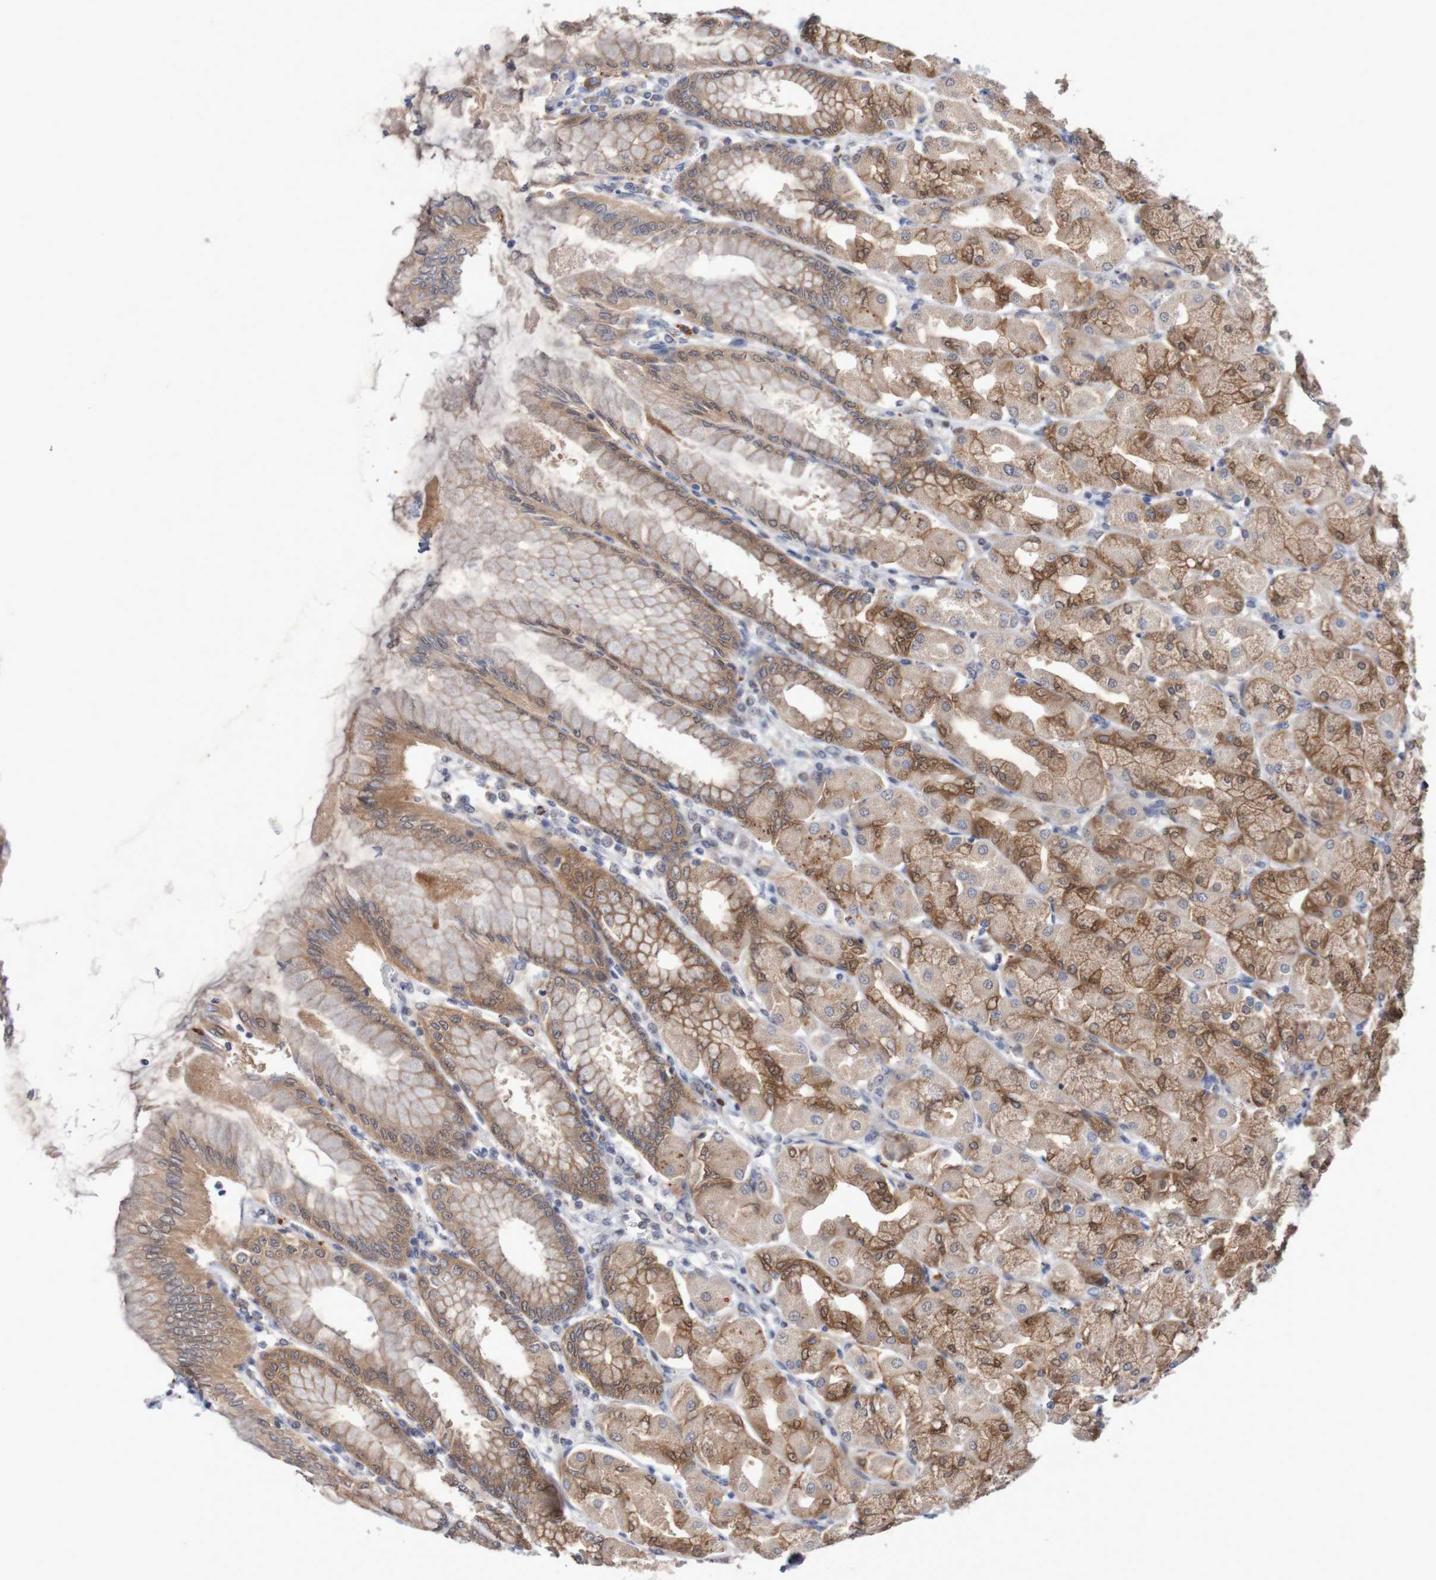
{"staining": {"intensity": "moderate", "quantity": ">75%", "location": "cytoplasmic/membranous,nuclear"}, "tissue": "stomach", "cell_type": "Glandular cells", "image_type": "normal", "snomed": [{"axis": "morphology", "description": "Normal tissue, NOS"}, {"axis": "topography", "description": "Stomach, upper"}], "caption": "IHC of normal stomach shows medium levels of moderate cytoplasmic/membranous,nuclear expression in approximately >75% of glandular cells.", "gene": "FBP1", "patient": {"sex": "female", "age": 56}}